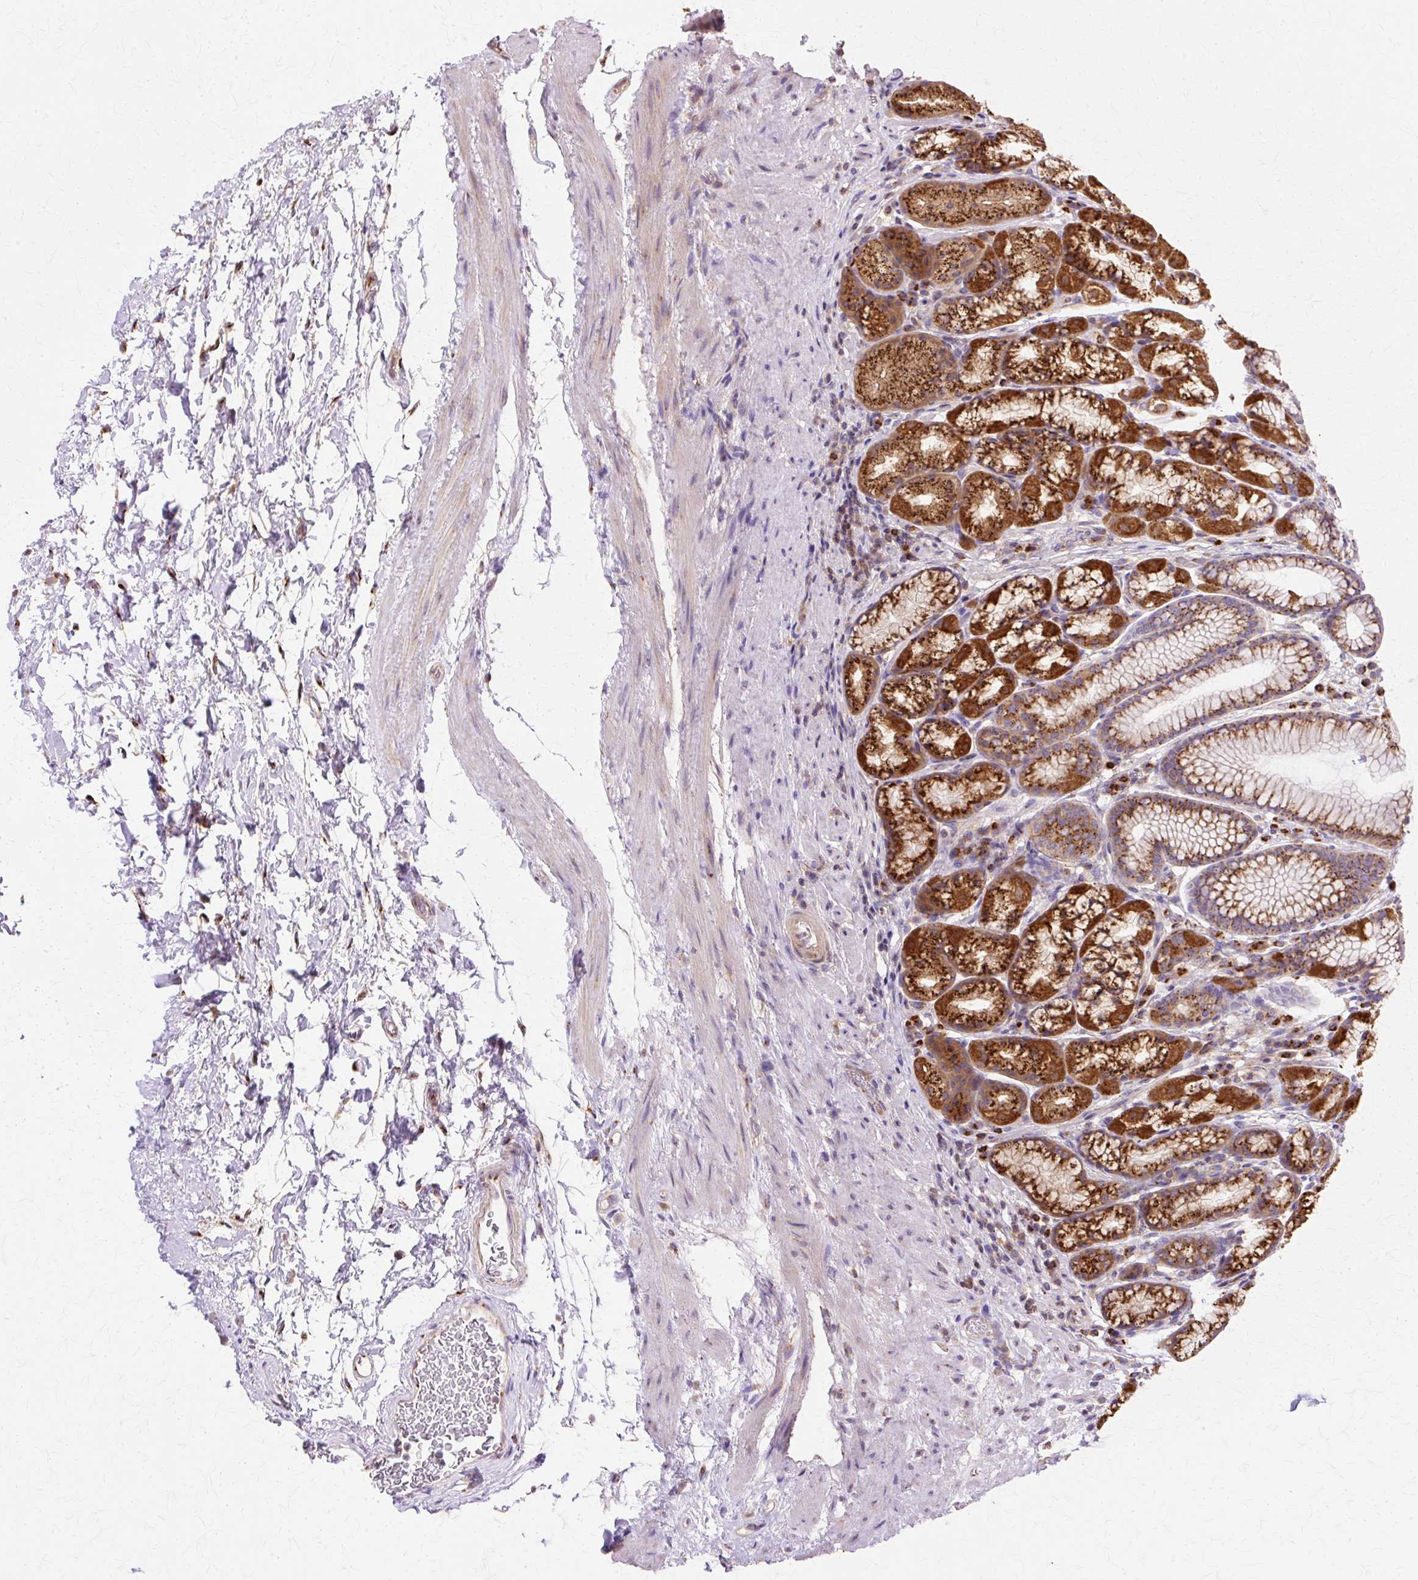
{"staining": {"intensity": "strong", "quantity": ">75%", "location": "cytoplasmic/membranous"}, "tissue": "stomach", "cell_type": "Glandular cells", "image_type": "normal", "snomed": [{"axis": "morphology", "description": "Normal tissue, NOS"}, {"axis": "topography", "description": "Stomach, lower"}], "caption": "Immunohistochemical staining of normal human stomach demonstrates >75% levels of strong cytoplasmic/membranous protein staining in approximately >75% of glandular cells.", "gene": "COPB1", "patient": {"sex": "male", "age": 67}}